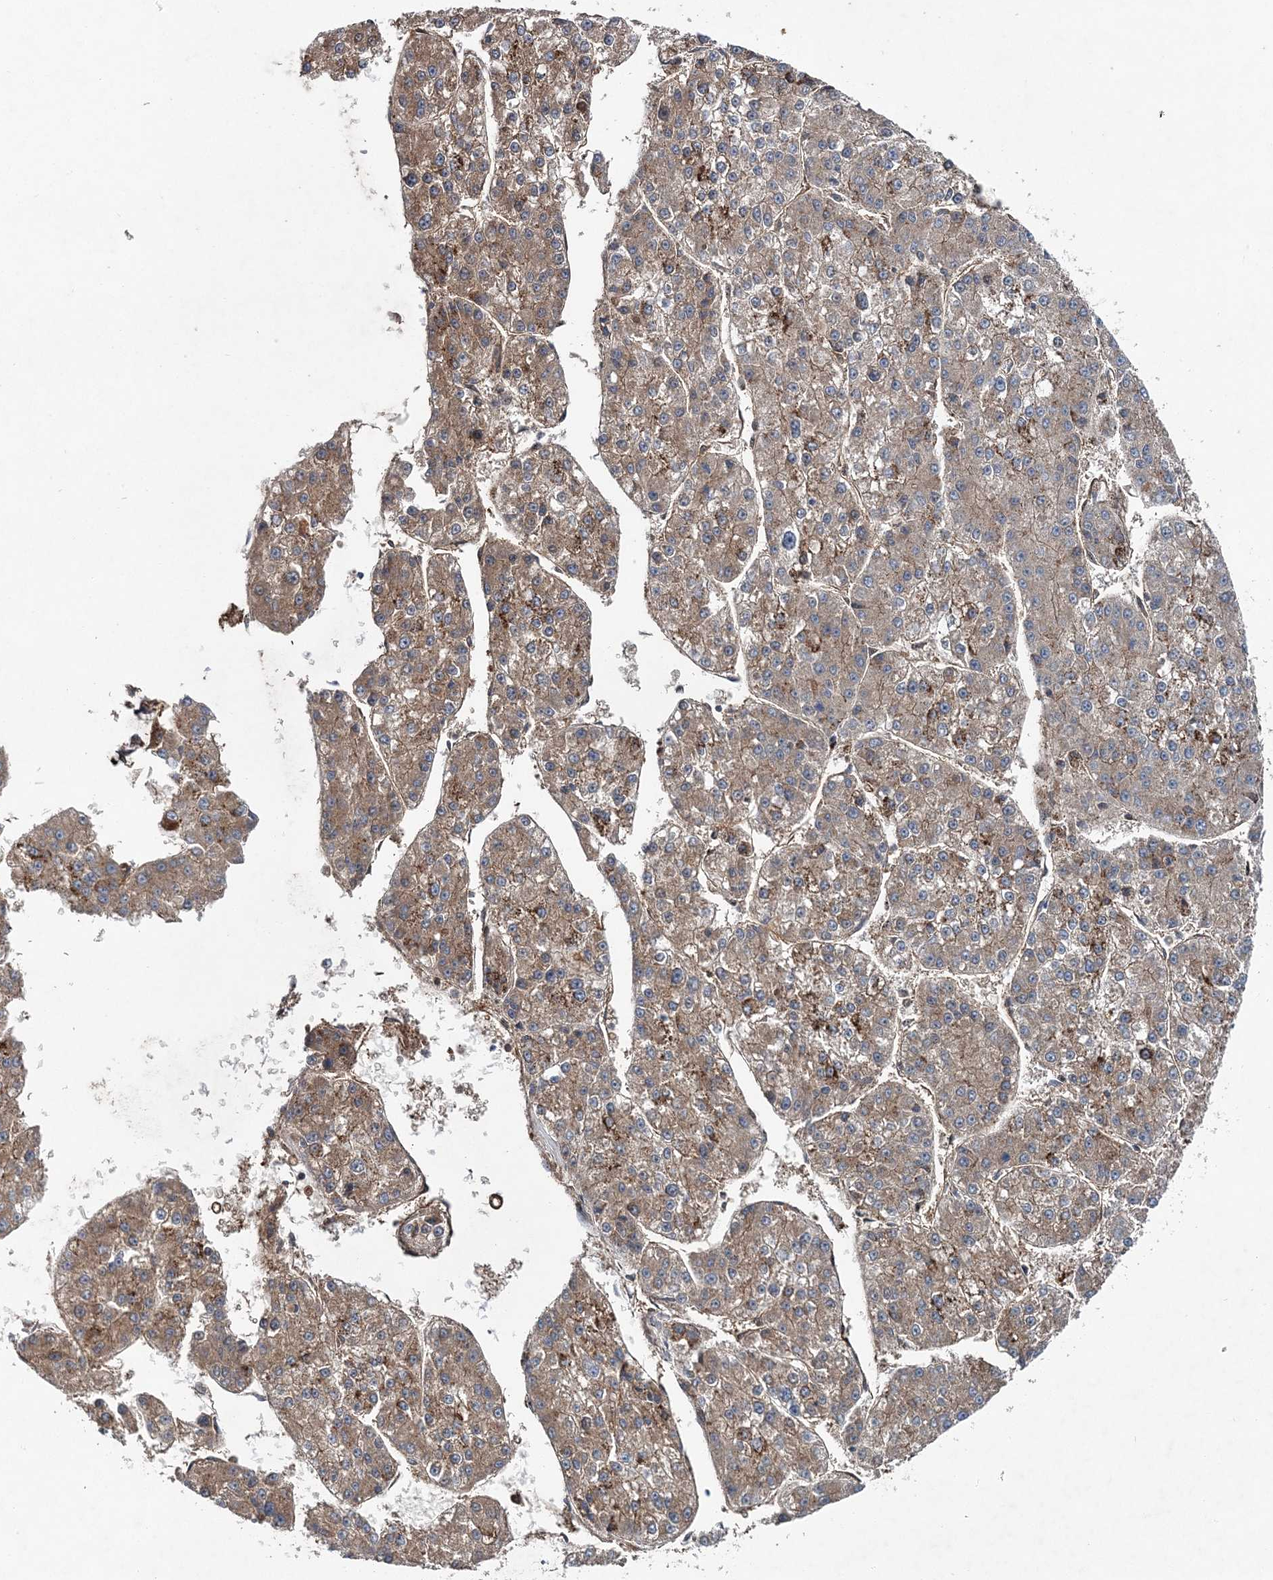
{"staining": {"intensity": "moderate", "quantity": ">75%", "location": "cytoplasmic/membranous"}, "tissue": "liver cancer", "cell_type": "Tumor cells", "image_type": "cancer", "snomed": [{"axis": "morphology", "description": "Carcinoma, Hepatocellular, NOS"}, {"axis": "topography", "description": "Liver"}], "caption": "Liver hepatocellular carcinoma was stained to show a protein in brown. There is medium levels of moderate cytoplasmic/membranous positivity in approximately >75% of tumor cells.", "gene": "SPOPL", "patient": {"sex": "female", "age": 73}}